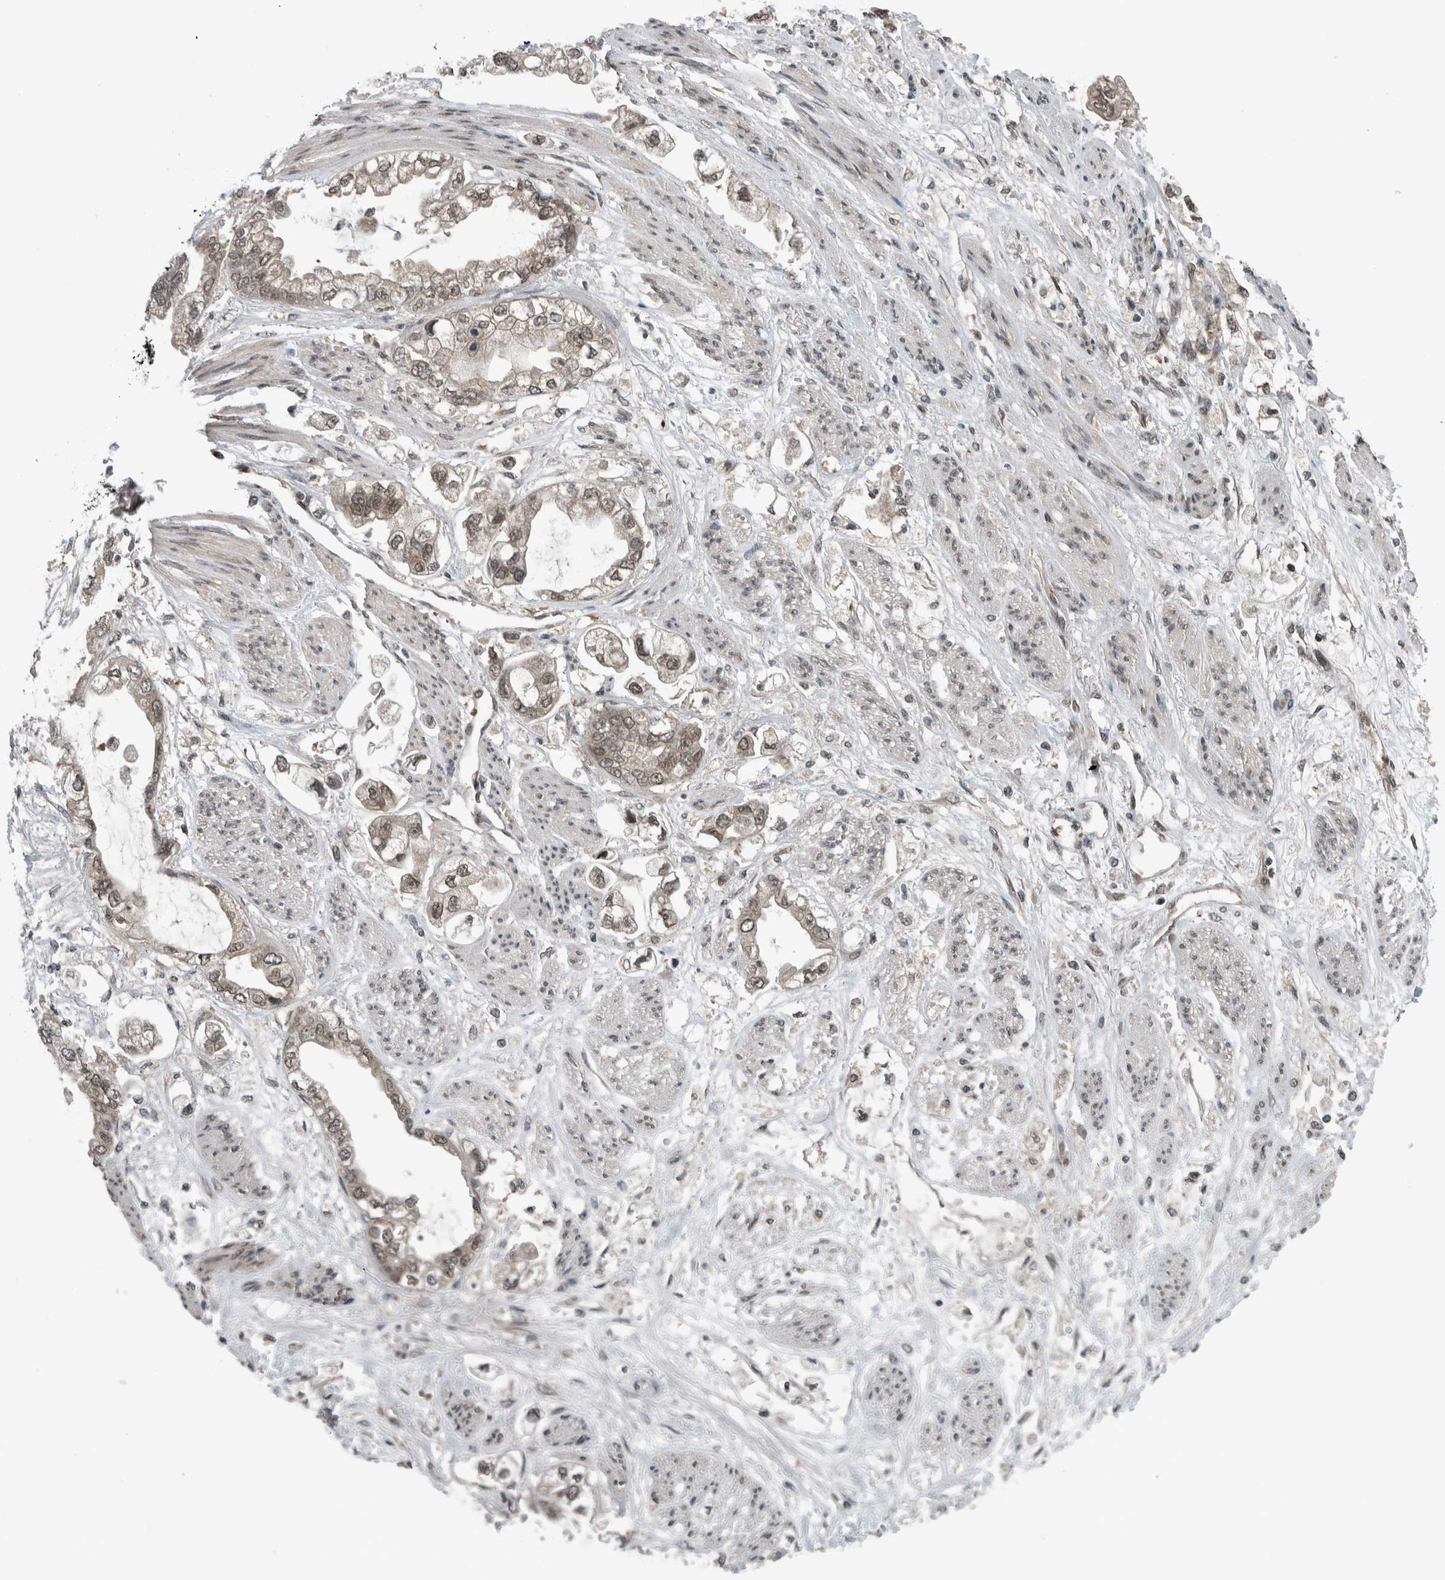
{"staining": {"intensity": "weak", "quantity": ">75%", "location": "cytoplasmic/membranous,nuclear"}, "tissue": "stomach cancer", "cell_type": "Tumor cells", "image_type": "cancer", "snomed": [{"axis": "morphology", "description": "Adenocarcinoma, NOS"}, {"axis": "topography", "description": "Stomach"}], "caption": "Immunohistochemistry (IHC) of adenocarcinoma (stomach) shows low levels of weak cytoplasmic/membranous and nuclear staining in about >75% of tumor cells. (IHC, brightfield microscopy, high magnification).", "gene": "SPAG7", "patient": {"sex": "male", "age": 62}}